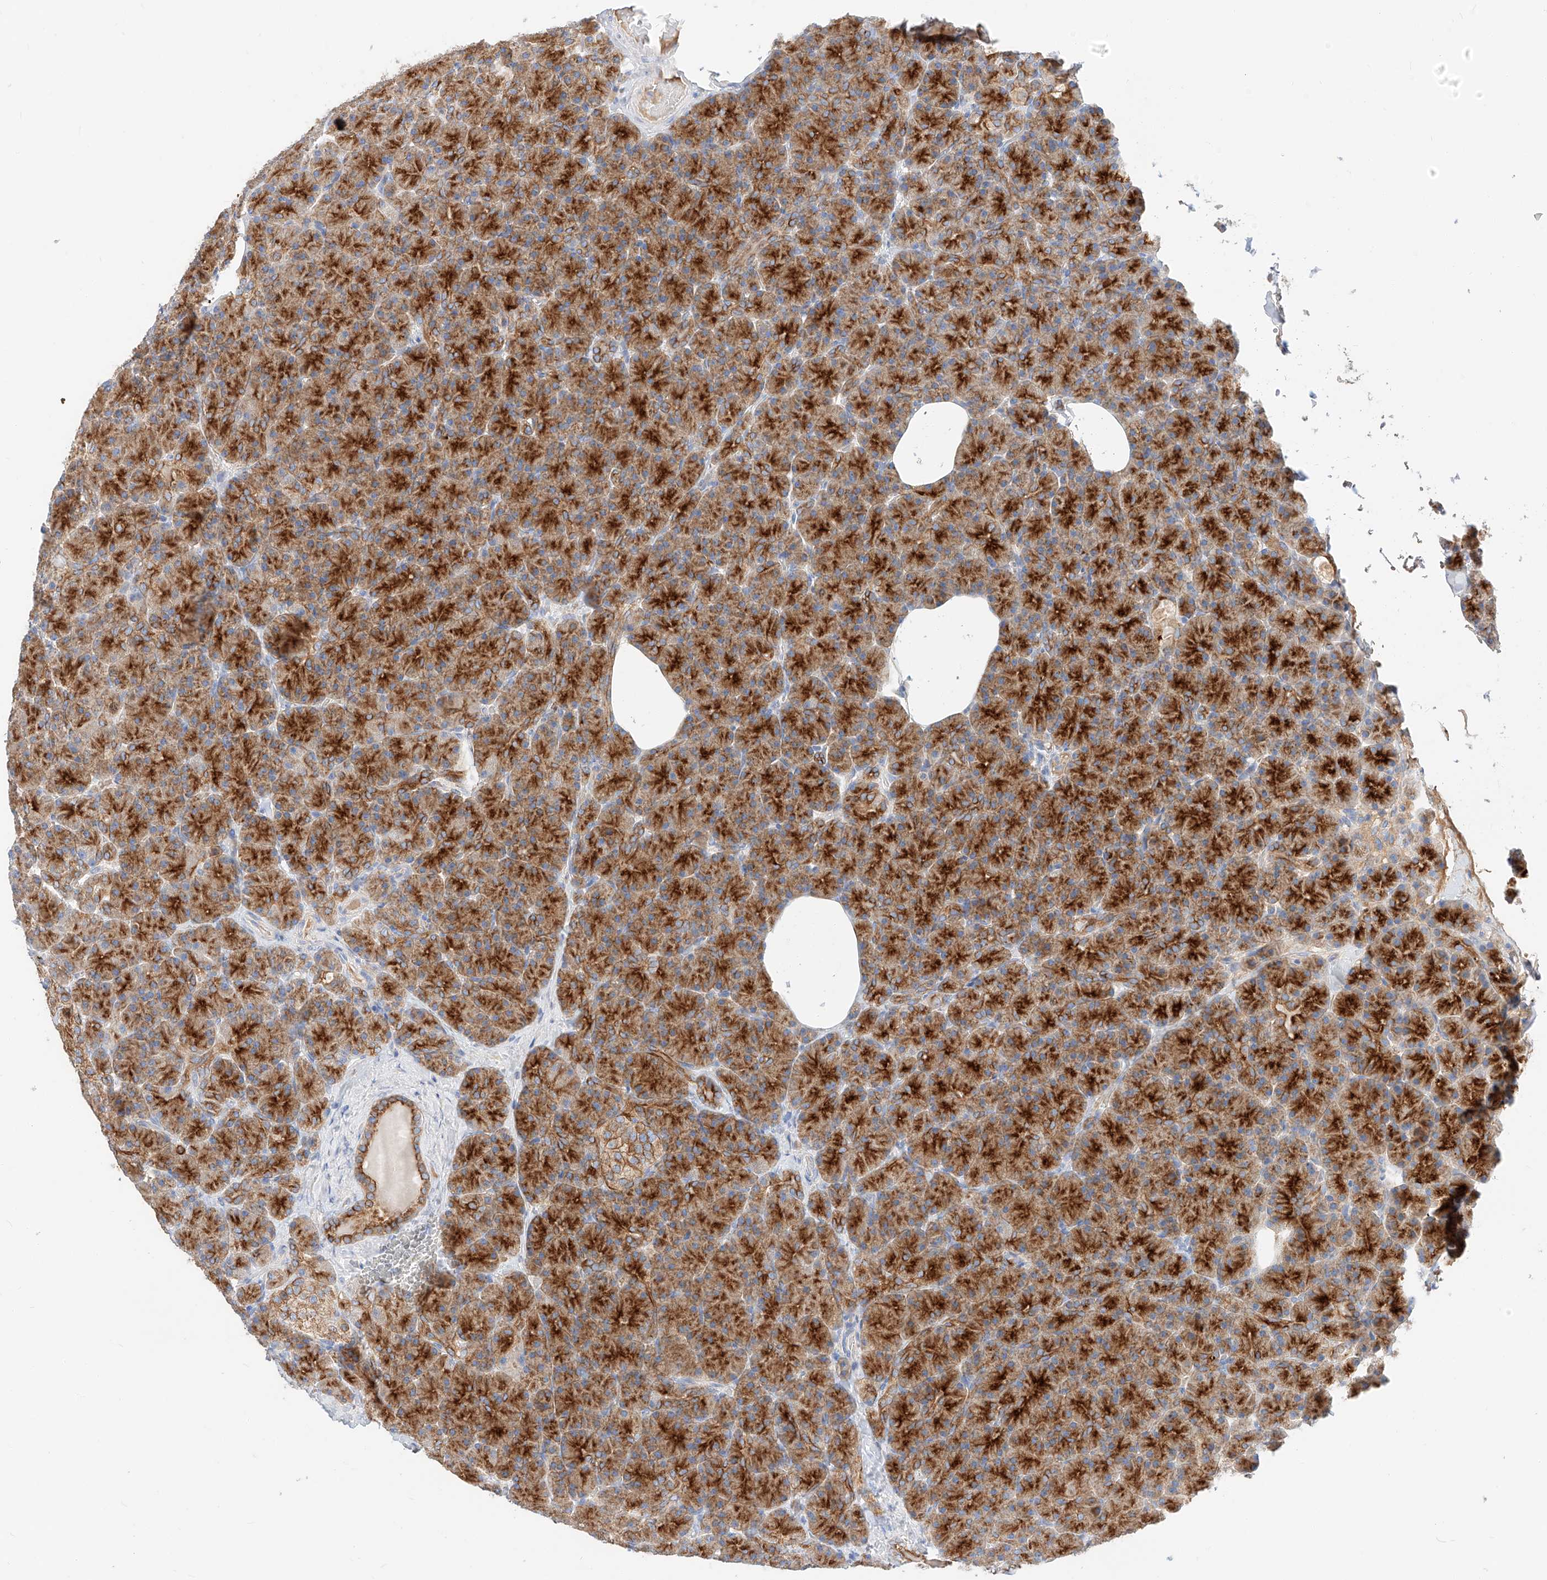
{"staining": {"intensity": "strong", "quantity": ">75%", "location": "cytoplasmic/membranous"}, "tissue": "pancreas", "cell_type": "Exocrine glandular cells", "image_type": "normal", "snomed": [{"axis": "morphology", "description": "Normal tissue, NOS"}, {"axis": "topography", "description": "Pancreas"}], "caption": "An immunohistochemistry (IHC) histopathology image of normal tissue is shown. Protein staining in brown shows strong cytoplasmic/membranous positivity in pancreas within exocrine glandular cells.", "gene": "MAP7", "patient": {"sex": "female", "age": 43}}